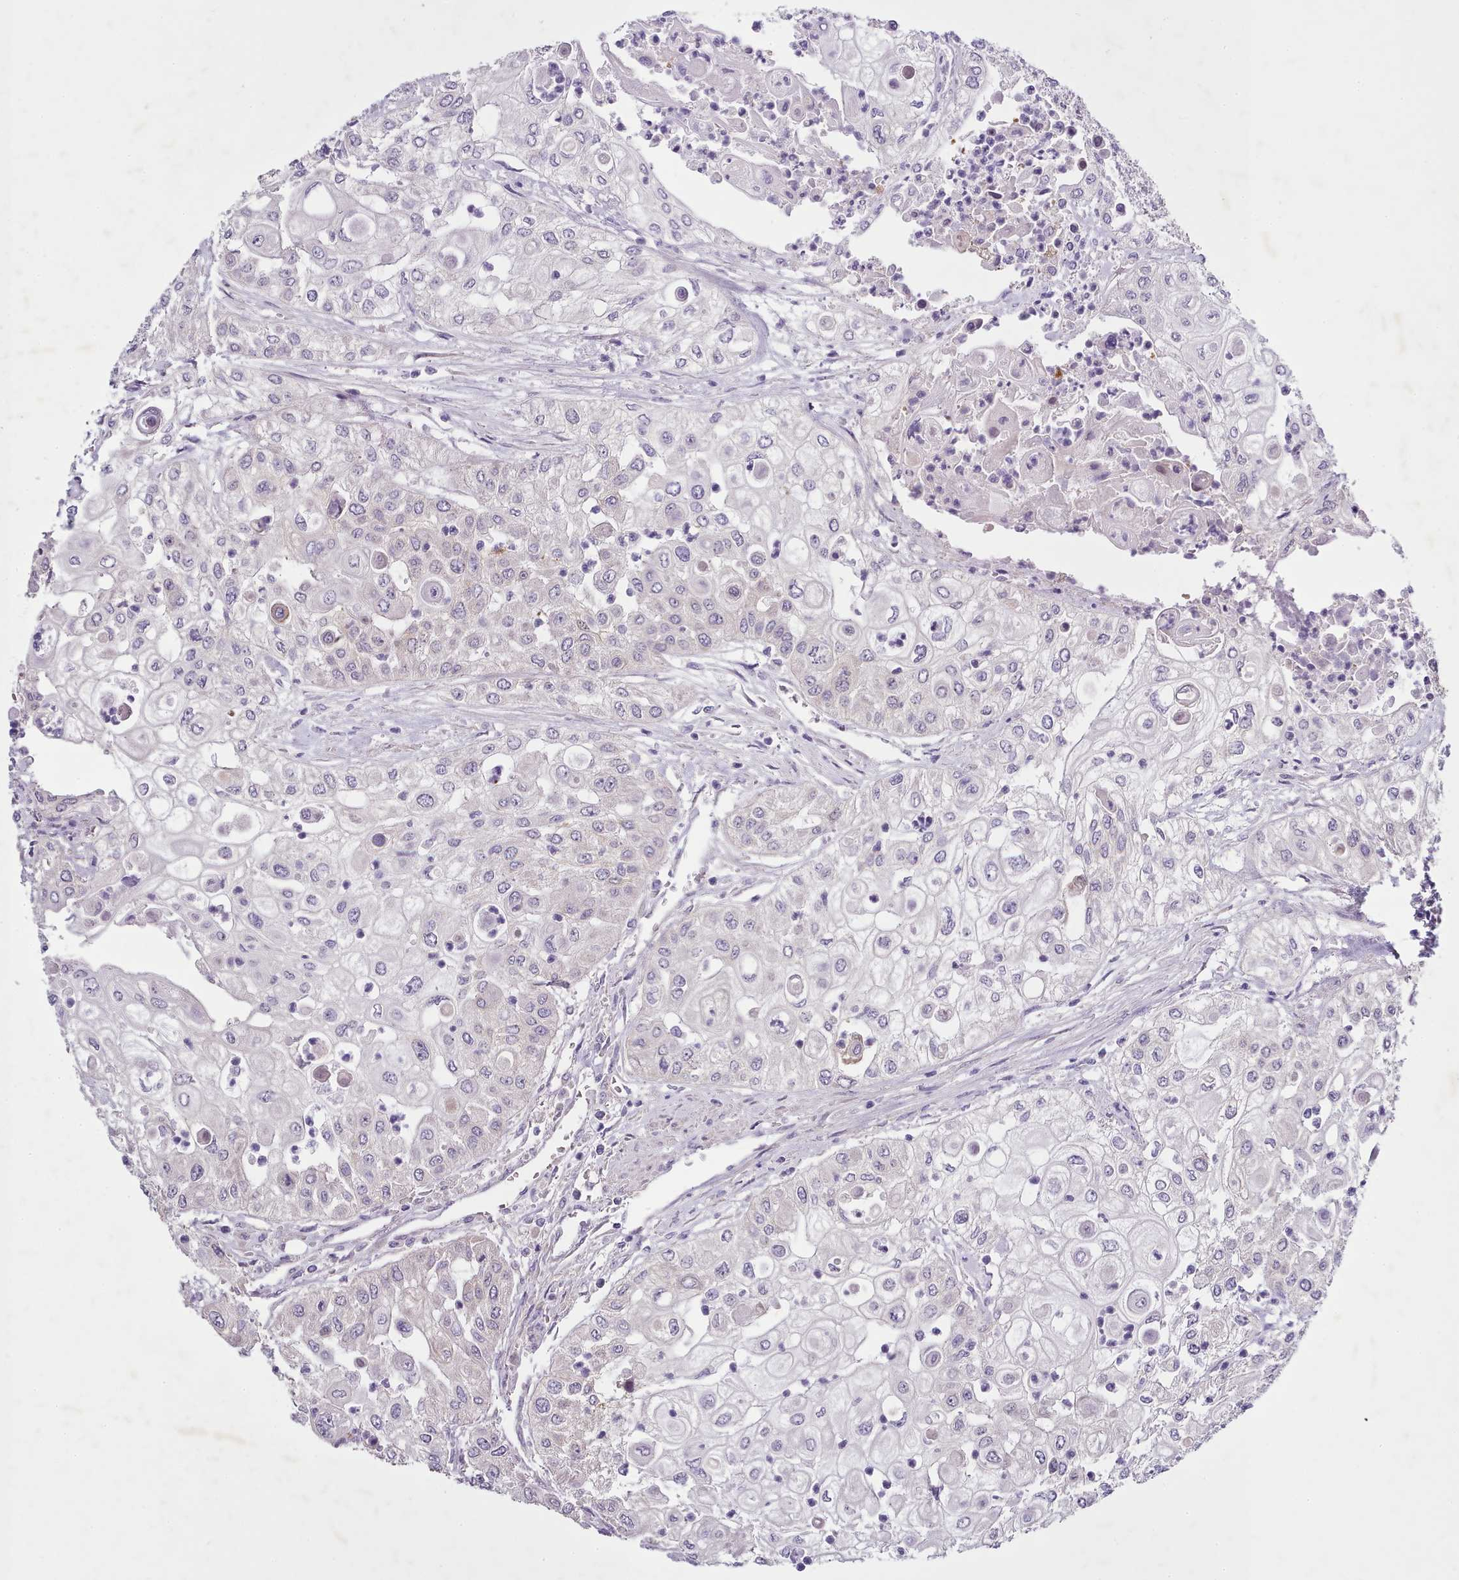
{"staining": {"intensity": "negative", "quantity": "none", "location": "none"}, "tissue": "urothelial cancer", "cell_type": "Tumor cells", "image_type": "cancer", "snomed": [{"axis": "morphology", "description": "Urothelial carcinoma, High grade"}, {"axis": "topography", "description": "Urinary bladder"}], "caption": "High power microscopy histopathology image of an immunohistochemistry image of high-grade urothelial carcinoma, revealing no significant positivity in tumor cells.", "gene": "SETX", "patient": {"sex": "female", "age": 79}}